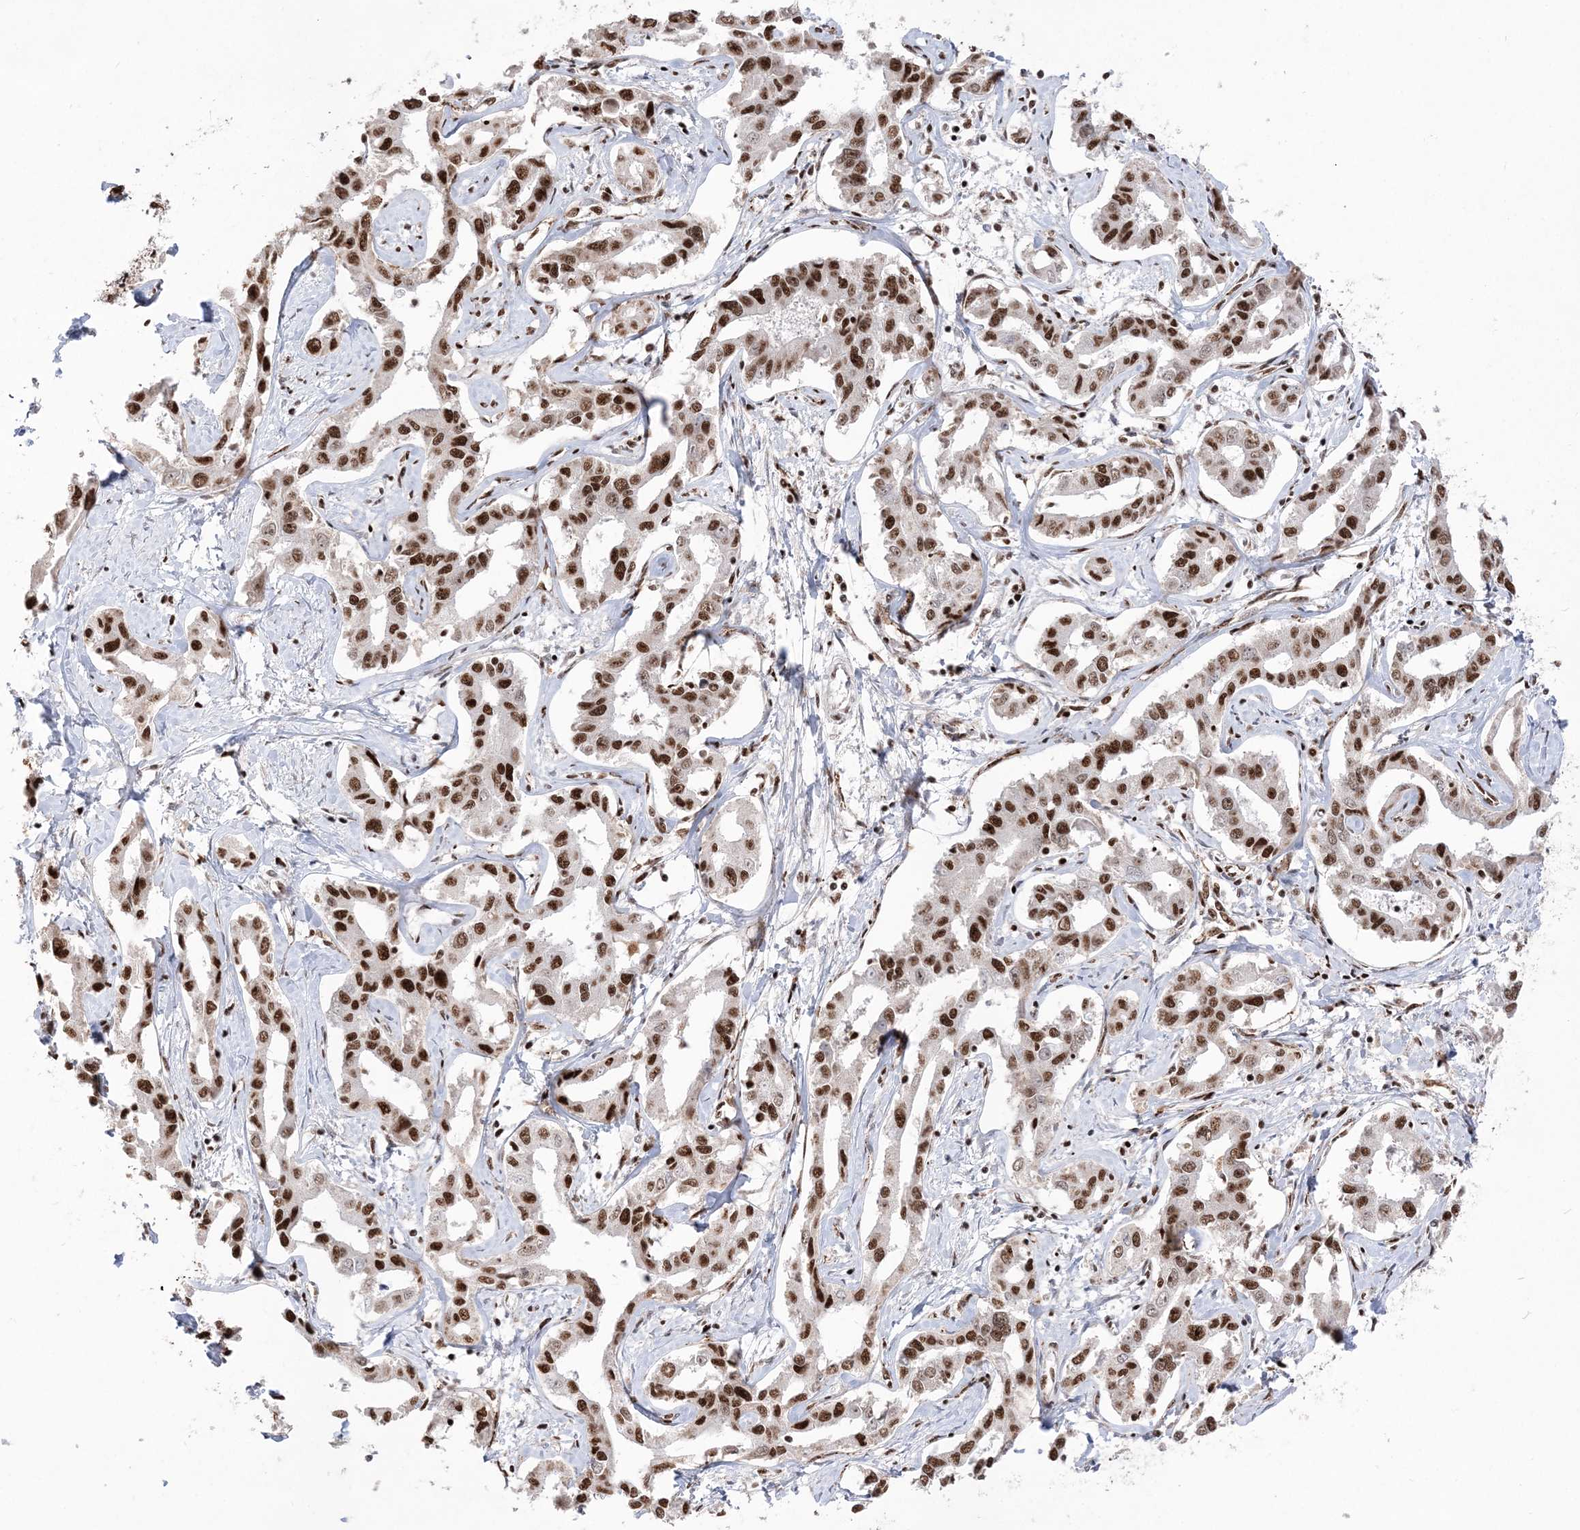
{"staining": {"intensity": "strong", "quantity": ">75%", "location": "nuclear"}, "tissue": "liver cancer", "cell_type": "Tumor cells", "image_type": "cancer", "snomed": [{"axis": "morphology", "description": "Cholangiocarcinoma"}, {"axis": "topography", "description": "Liver"}], "caption": "Human cholangiocarcinoma (liver) stained with a brown dye shows strong nuclear positive positivity in approximately >75% of tumor cells.", "gene": "RBM17", "patient": {"sex": "male", "age": 59}}